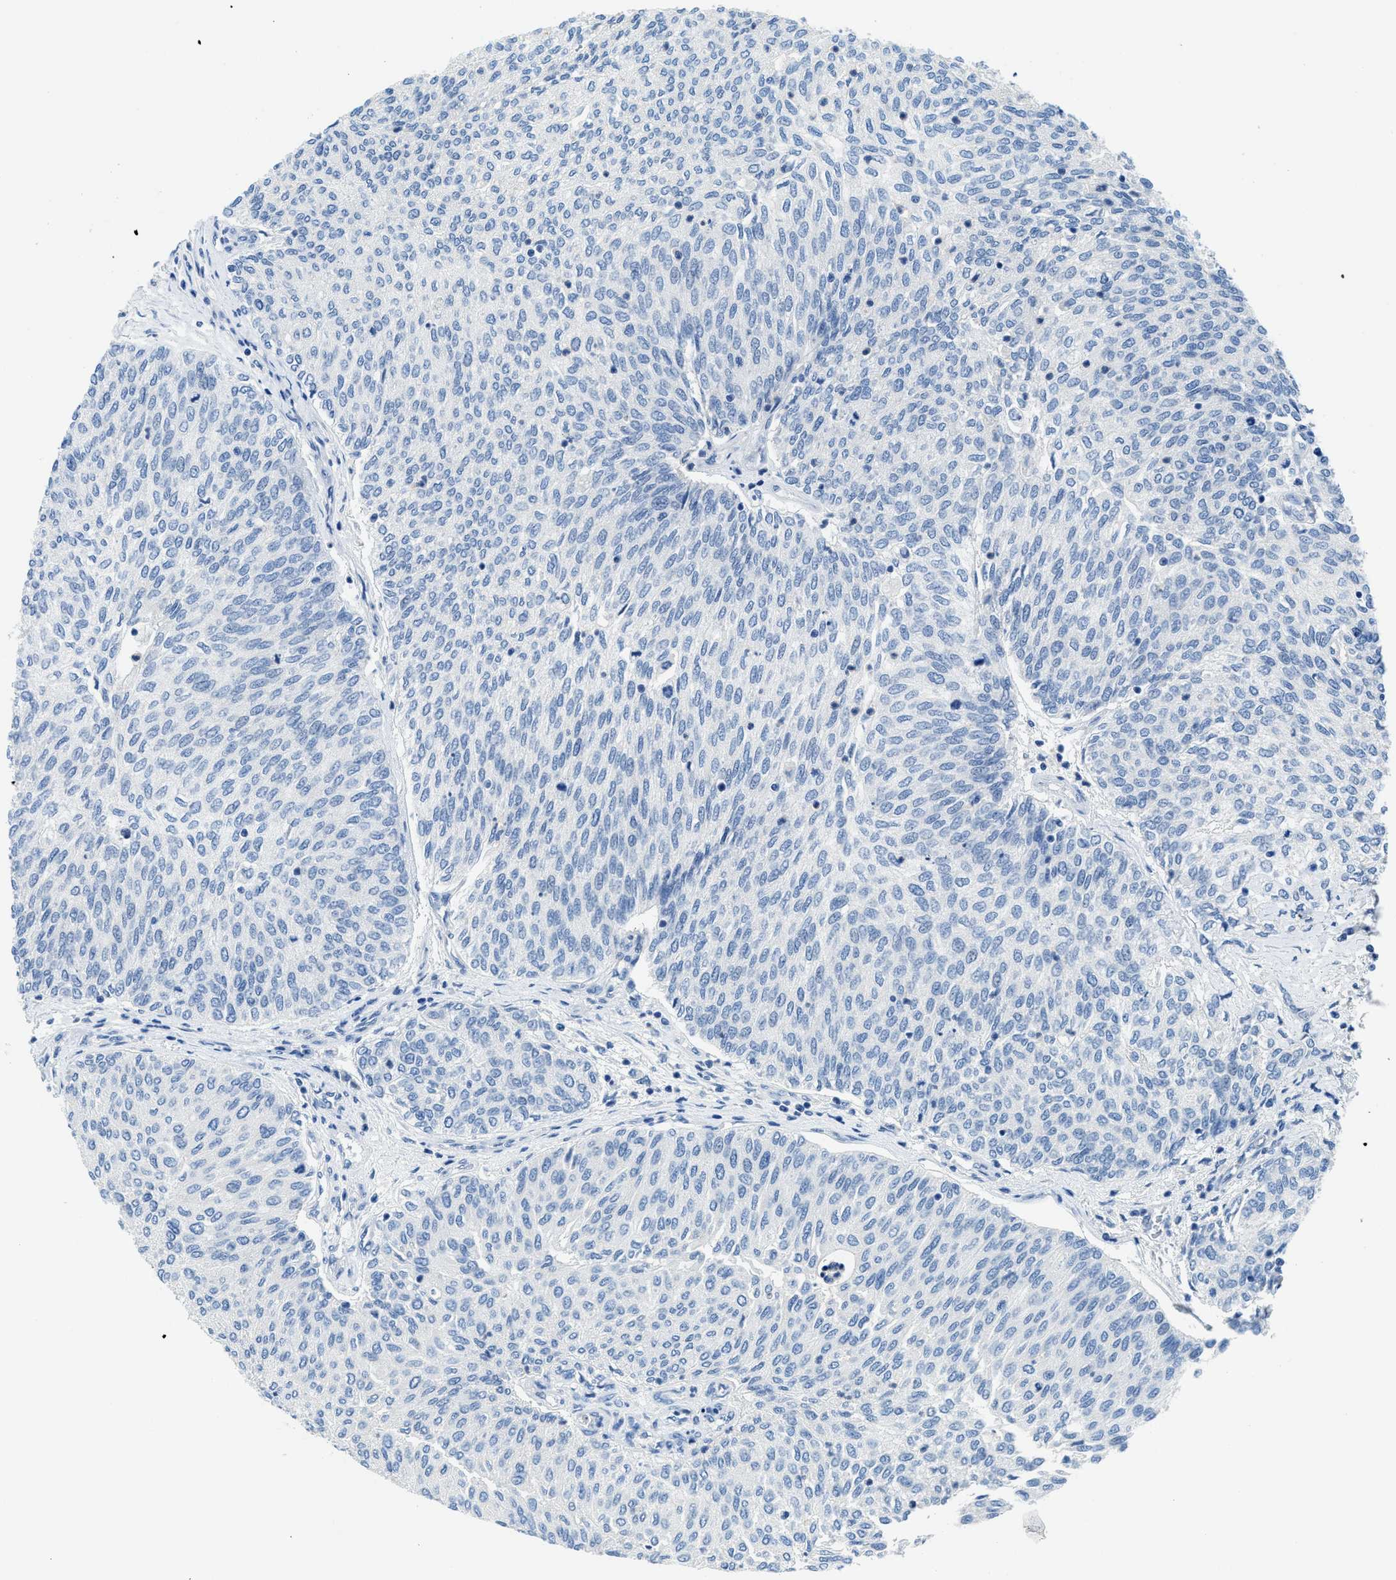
{"staining": {"intensity": "negative", "quantity": "none", "location": "none"}, "tissue": "urothelial cancer", "cell_type": "Tumor cells", "image_type": "cancer", "snomed": [{"axis": "morphology", "description": "Urothelial carcinoma, Low grade"}, {"axis": "topography", "description": "Urinary bladder"}], "caption": "Tumor cells show no significant expression in urothelial cancer. (DAB (3,3'-diaminobenzidine) immunohistochemistry (IHC), high magnification).", "gene": "MBL2", "patient": {"sex": "female", "age": 79}}